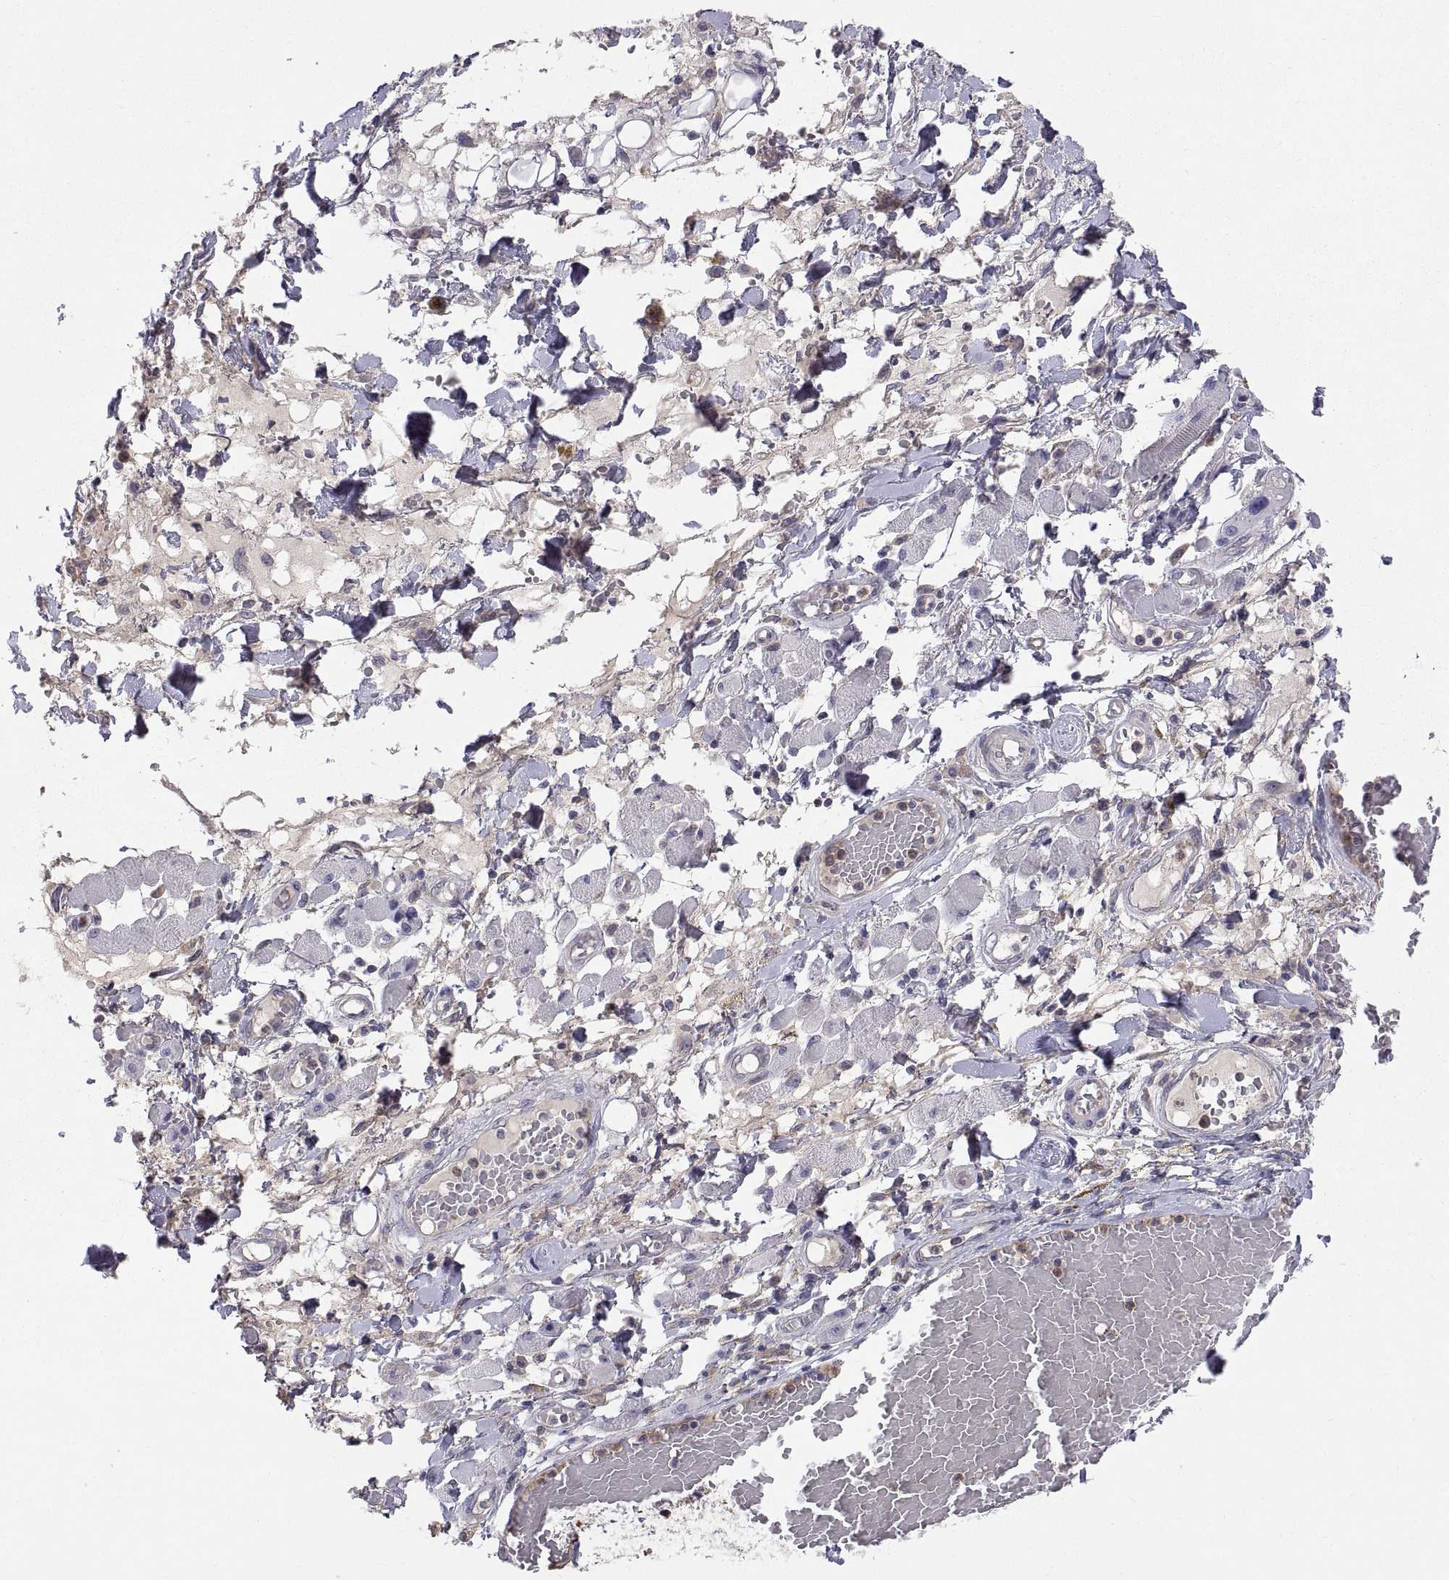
{"staining": {"intensity": "negative", "quantity": "none", "location": "none"}, "tissue": "melanoma", "cell_type": "Tumor cells", "image_type": "cancer", "snomed": [{"axis": "morphology", "description": "Malignant melanoma, NOS"}, {"axis": "topography", "description": "Skin"}], "caption": "IHC of human melanoma displays no expression in tumor cells. Nuclei are stained in blue.", "gene": "PKP1", "patient": {"sex": "female", "age": 91}}